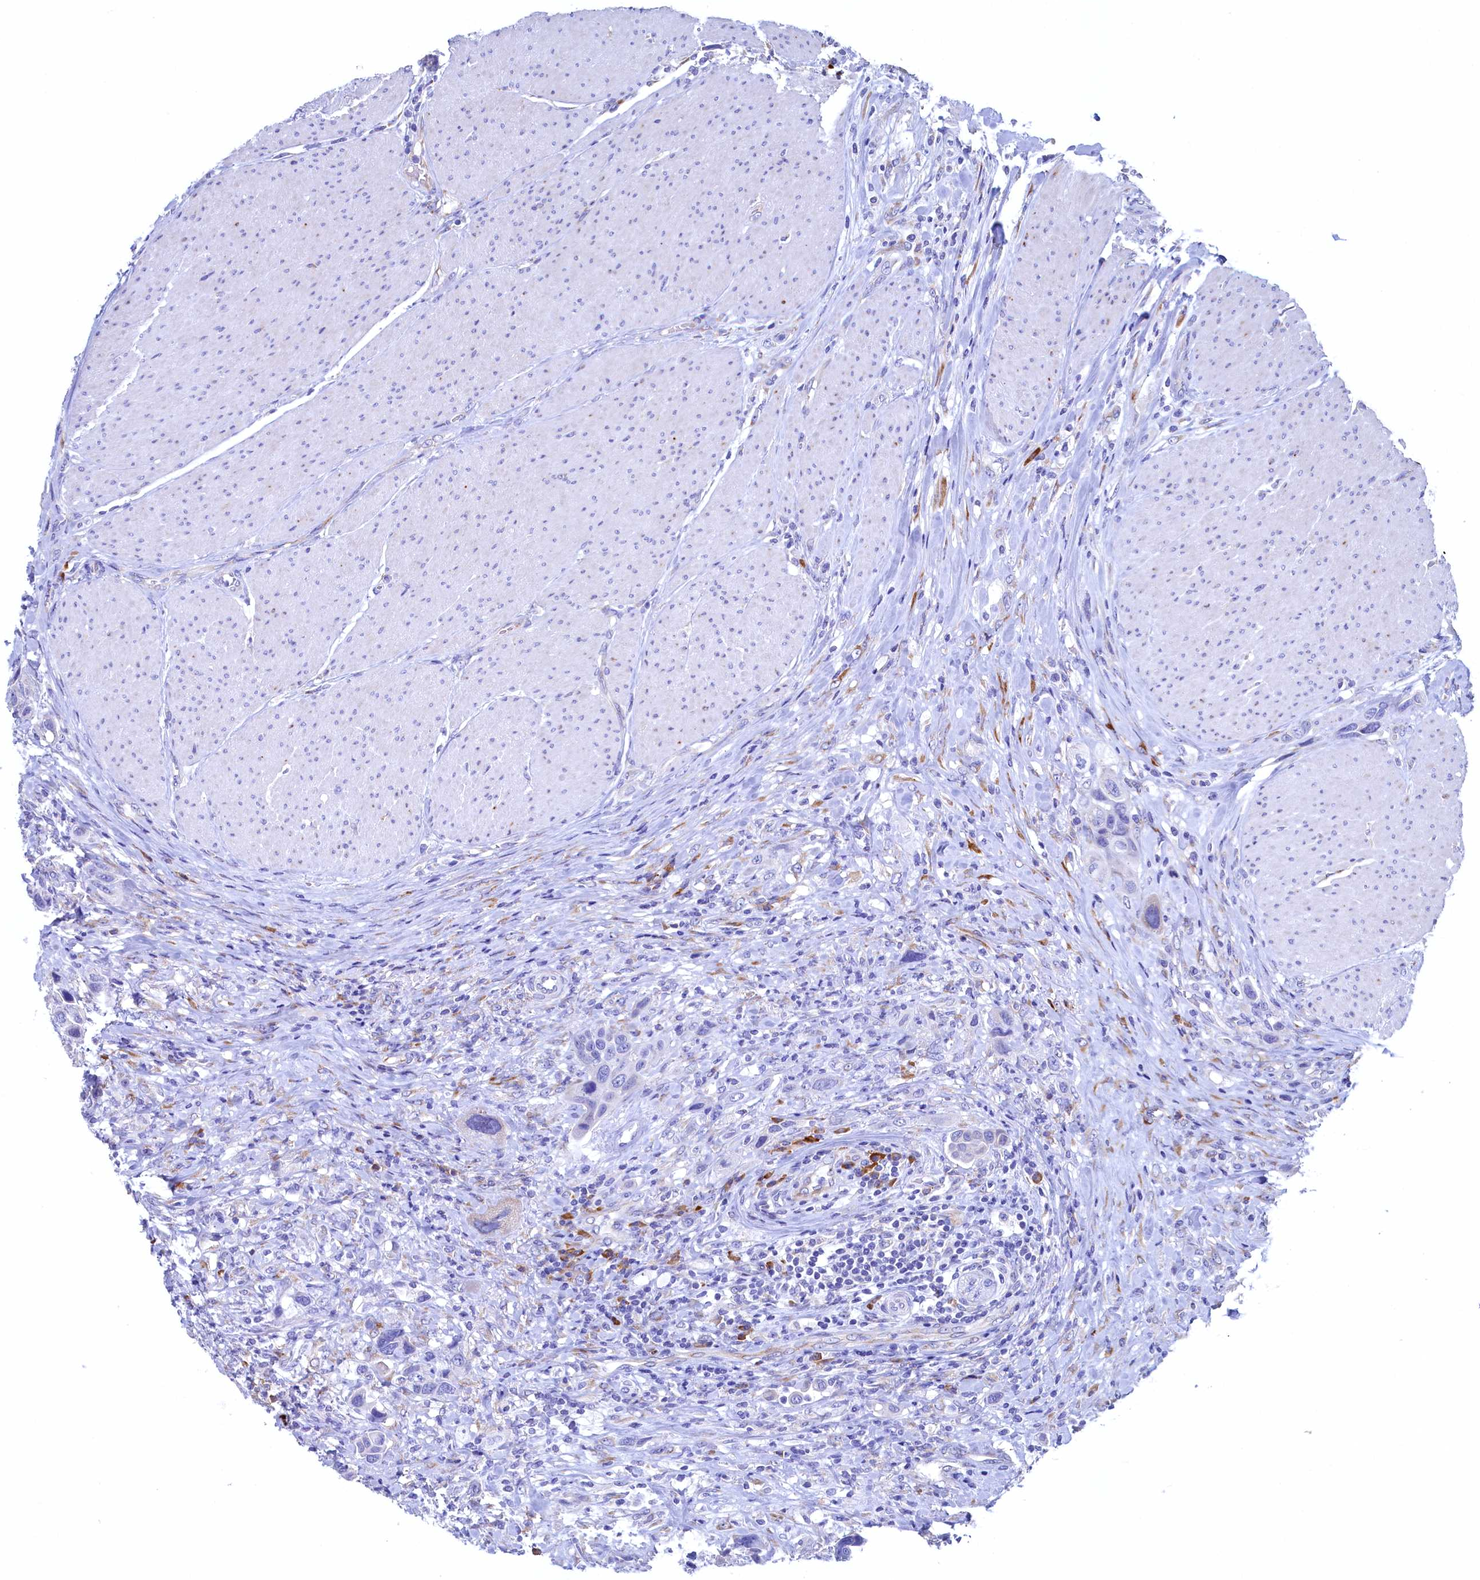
{"staining": {"intensity": "negative", "quantity": "none", "location": "none"}, "tissue": "urothelial cancer", "cell_type": "Tumor cells", "image_type": "cancer", "snomed": [{"axis": "morphology", "description": "Urothelial carcinoma, High grade"}, {"axis": "topography", "description": "Urinary bladder"}], "caption": "DAB immunohistochemical staining of urothelial cancer displays no significant positivity in tumor cells.", "gene": "CBLIF", "patient": {"sex": "male", "age": 50}}